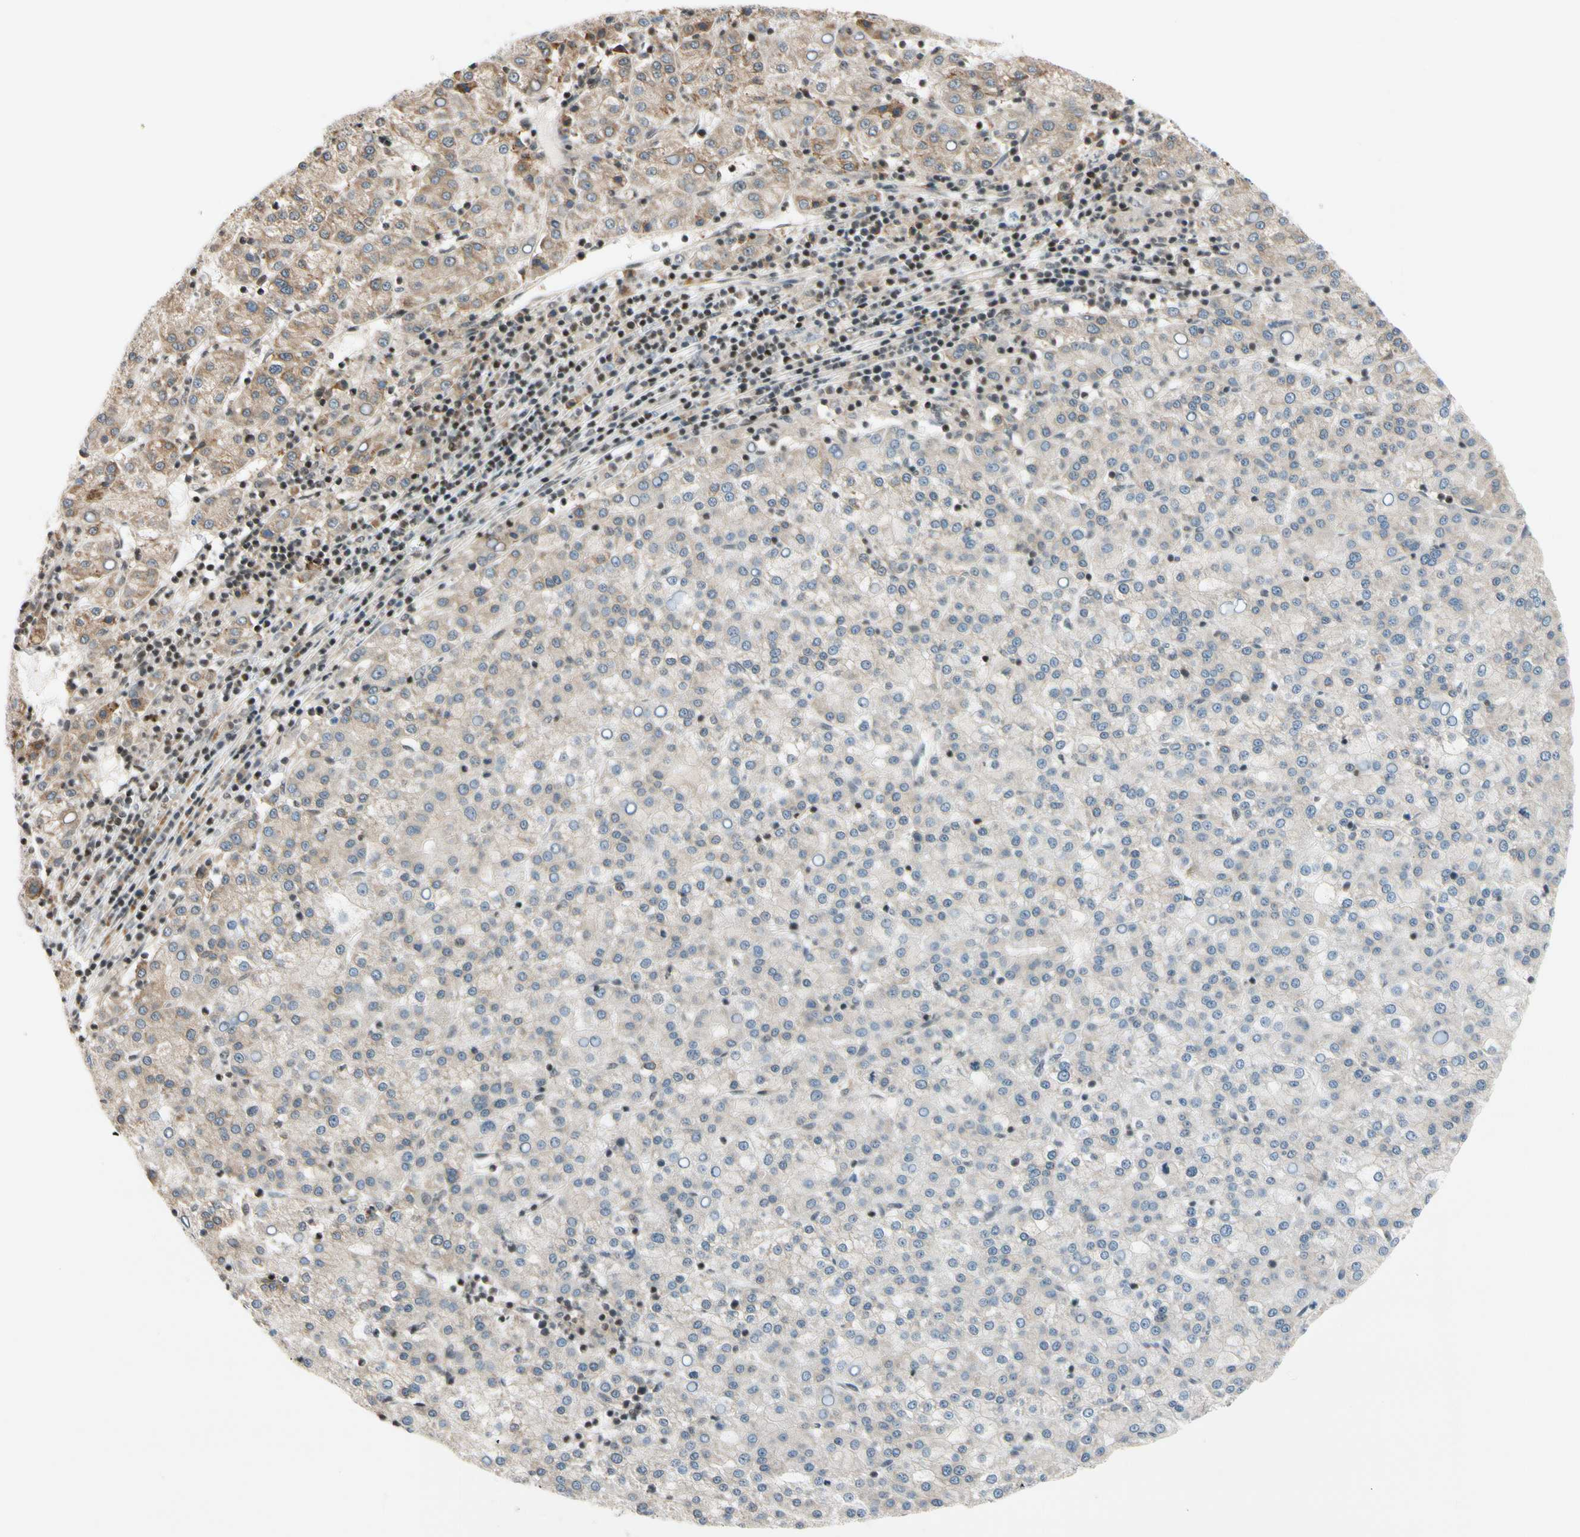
{"staining": {"intensity": "moderate", "quantity": "25%-75%", "location": "cytoplasmic/membranous,nuclear"}, "tissue": "liver cancer", "cell_type": "Tumor cells", "image_type": "cancer", "snomed": [{"axis": "morphology", "description": "Carcinoma, Hepatocellular, NOS"}, {"axis": "topography", "description": "Liver"}], "caption": "An image of liver cancer stained for a protein shows moderate cytoplasmic/membranous and nuclear brown staining in tumor cells.", "gene": "DAXX", "patient": {"sex": "female", "age": 58}}